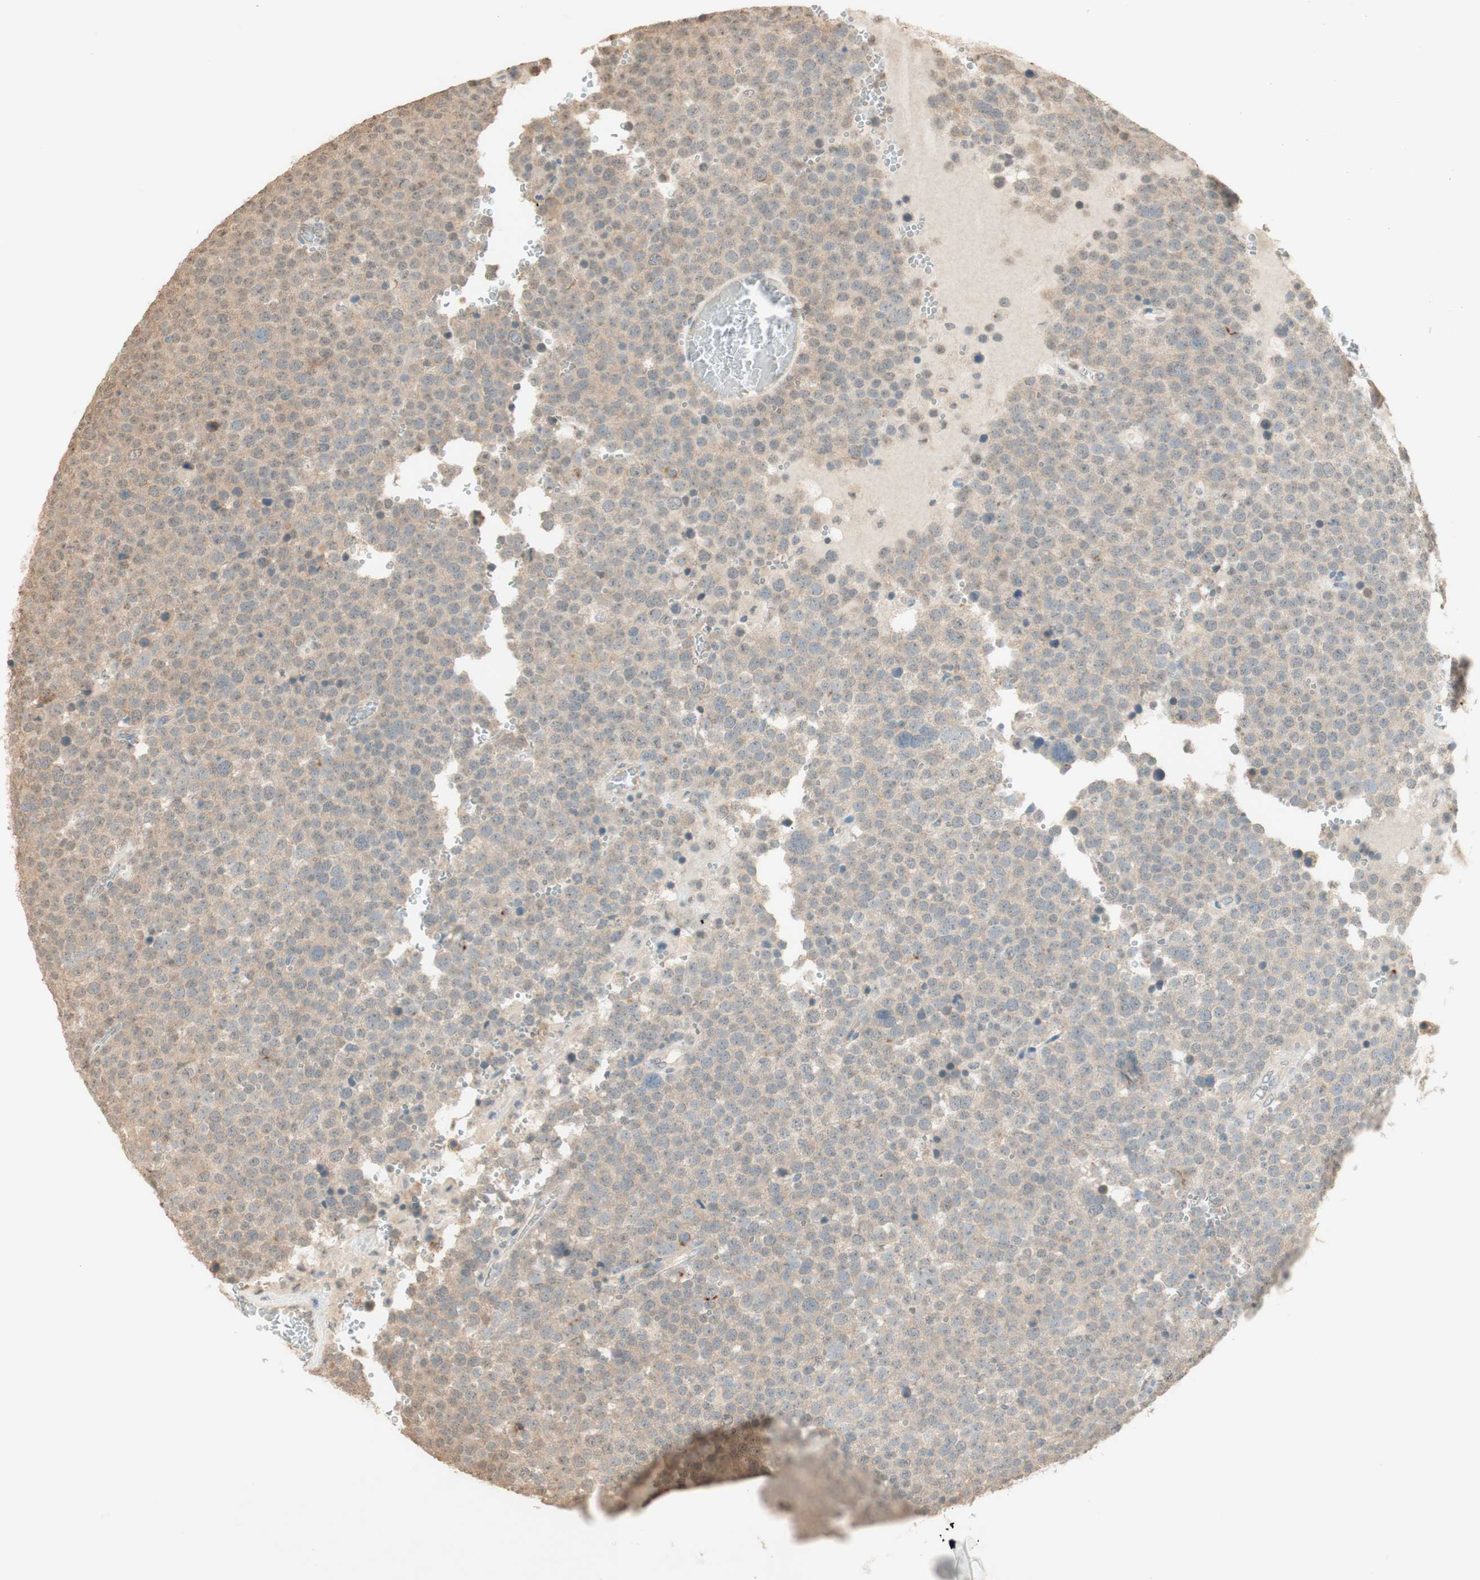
{"staining": {"intensity": "weak", "quantity": ">75%", "location": "cytoplasmic/membranous"}, "tissue": "testis cancer", "cell_type": "Tumor cells", "image_type": "cancer", "snomed": [{"axis": "morphology", "description": "Seminoma, NOS"}, {"axis": "topography", "description": "Testis"}], "caption": "Testis cancer stained with IHC exhibits weak cytoplasmic/membranous expression in approximately >75% of tumor cells.", "gene": "SPINT2", "patient": {"sex": "male", "age": 71}}